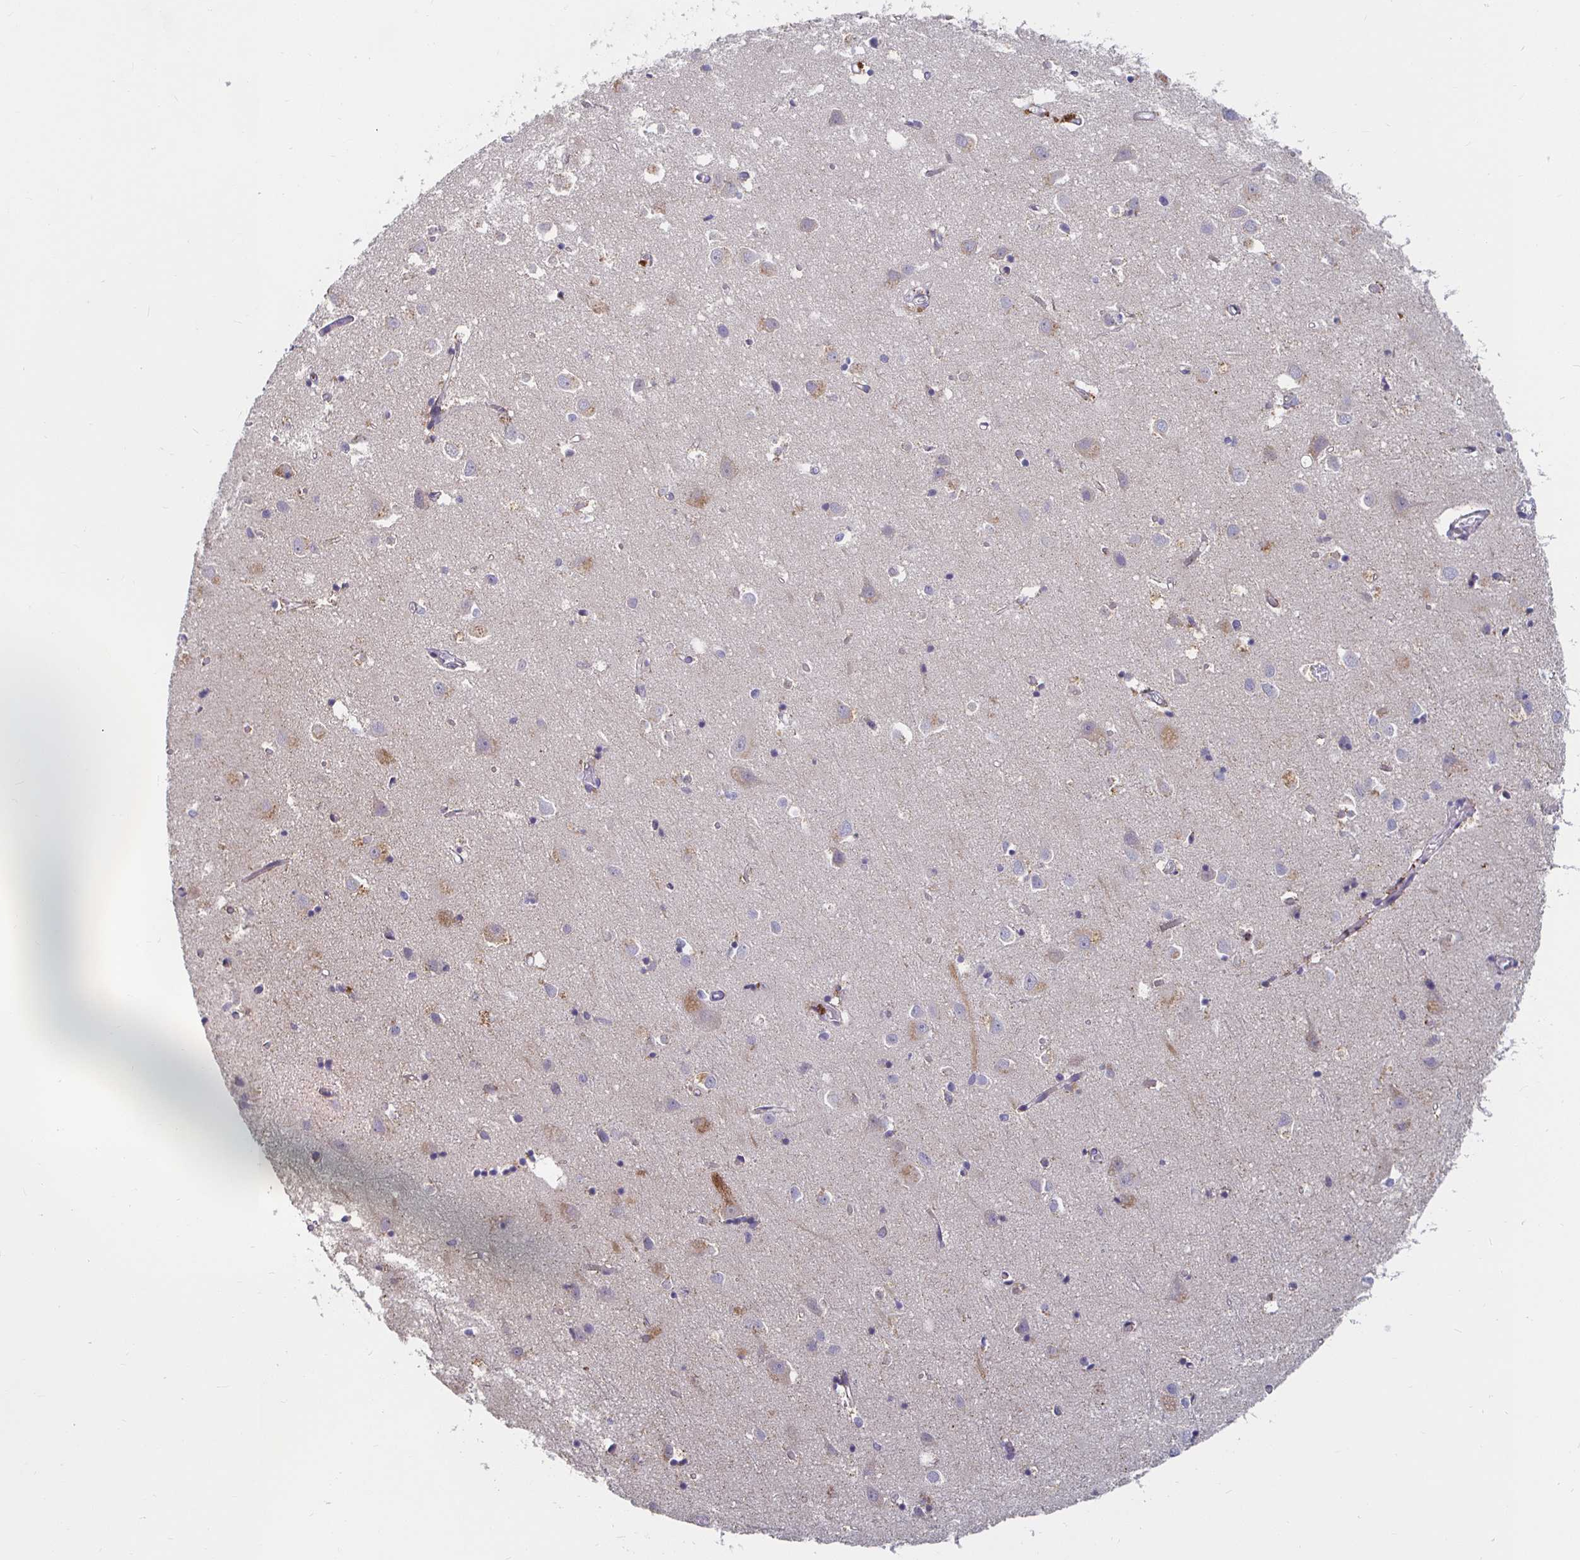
{"staining": {"intensity": "negative", "quantity": "none", "location": "none"}, "tissue": "cerebral cortex", "cell_type": "Endothelial cells", "image_type": "normal", "snomed": [{"axis": "morphology", "description": "Normal tissue, NOS"}, {"axis": "topography", "description": "Cerebral cortex"}], "caption": "There is no significant positivity in endothelial cells of cerebral cortex. The staining is performed using DAB (3,3'-diaminobenzidine) brown chromogen with nuclei counter-stained in using hematoxylin.", "gene": "RNF144B", "patient": {"sex": "male", "age": 70}}